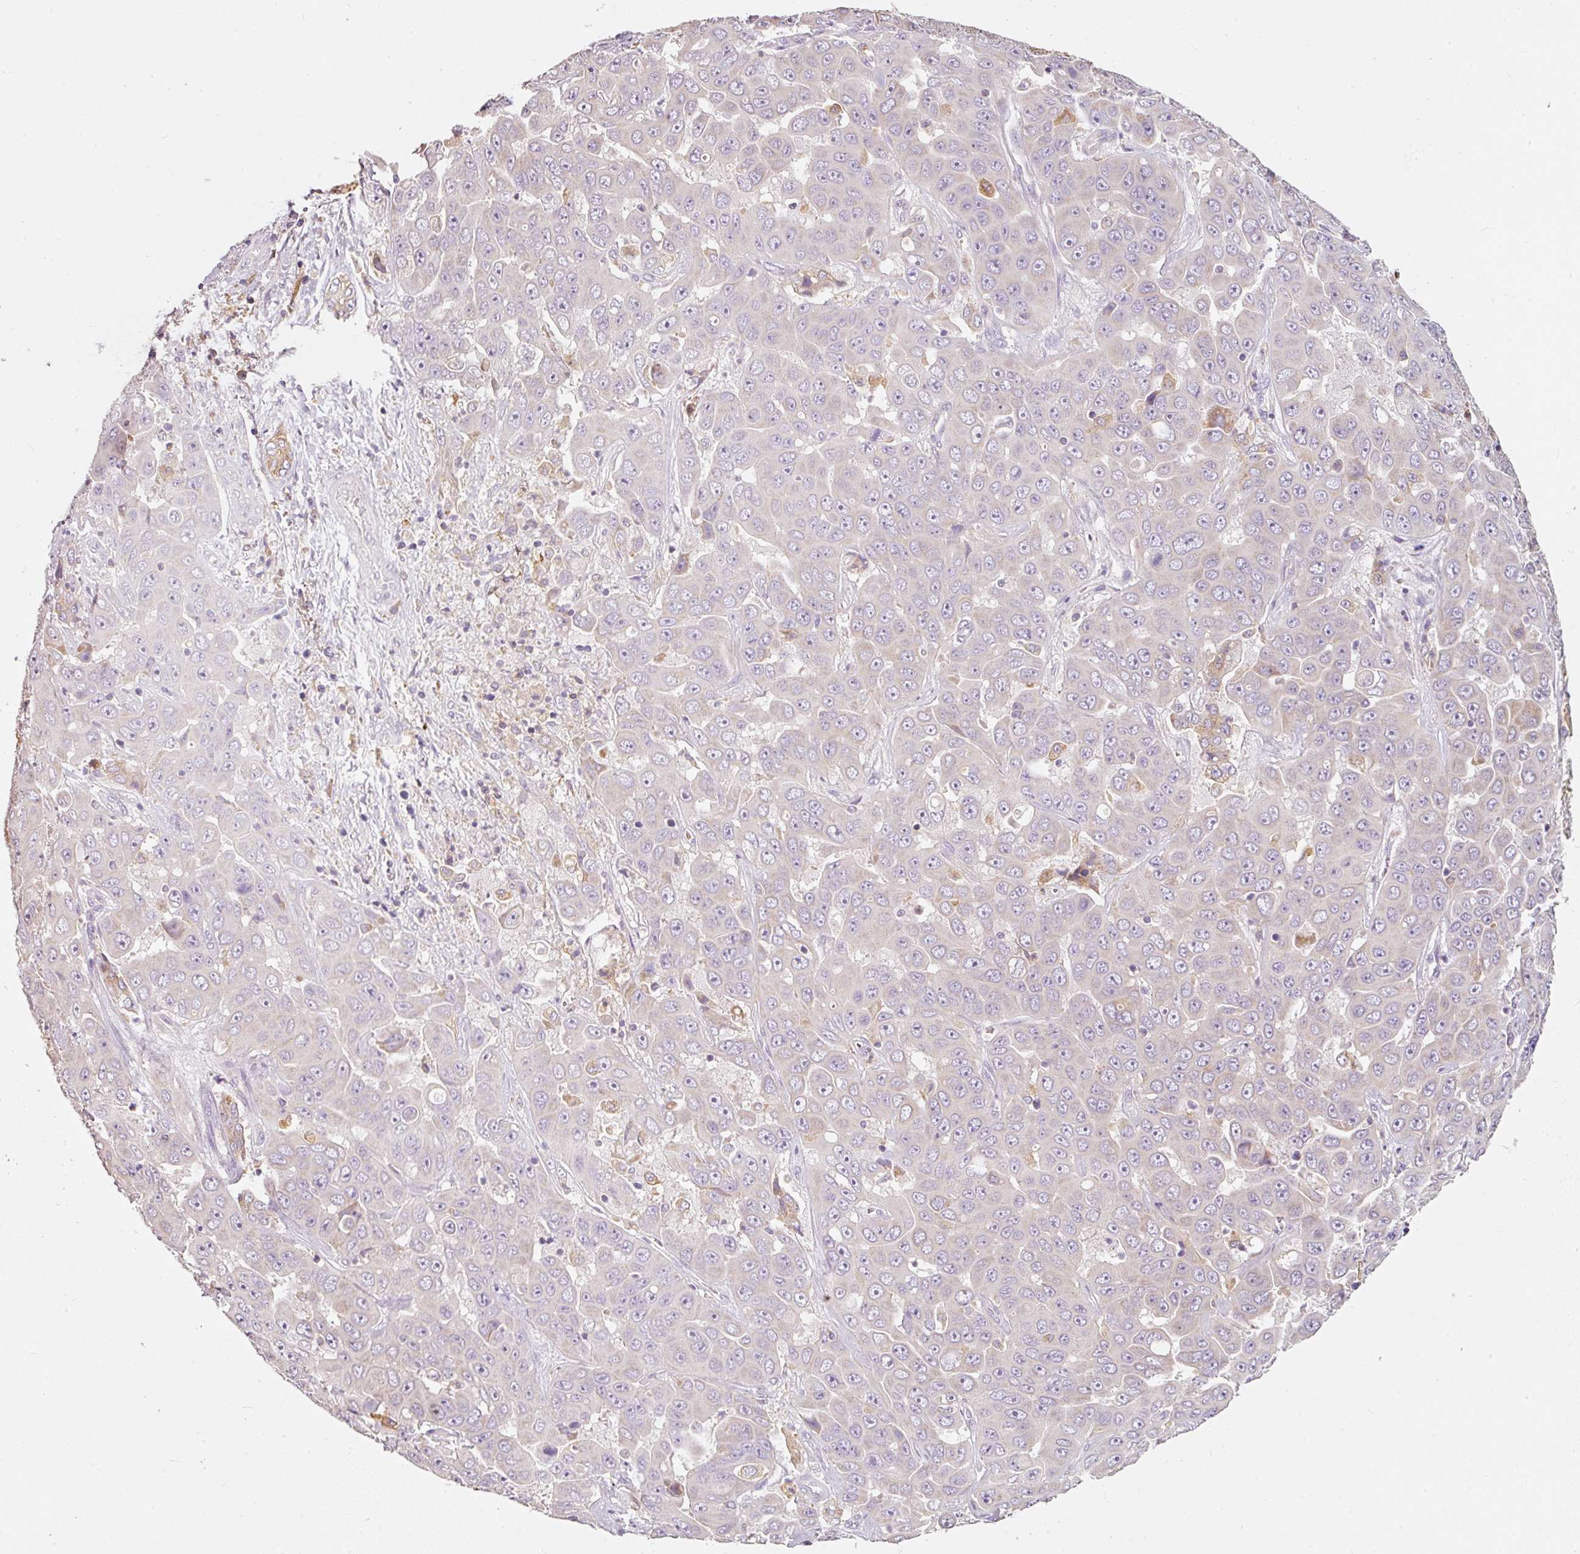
{"staining": {"intensity": "negative", "quantity": "none", "location": "none"}, "tissue": "liver cancer", "cell_type": "Tumor cells", "image_type": "cancer", "snomed": [{"axis": "morphology", "description": "Cholangiocarcinoma"}, {"axis": "topography", "description": "Liver"}], "caption": "Liver cholangiocarcinoma stained for a protein using IHC reveals no staining tumor cells.", "gene": "IQGAP2", "patient": {"sex": "female", "age": 52}}